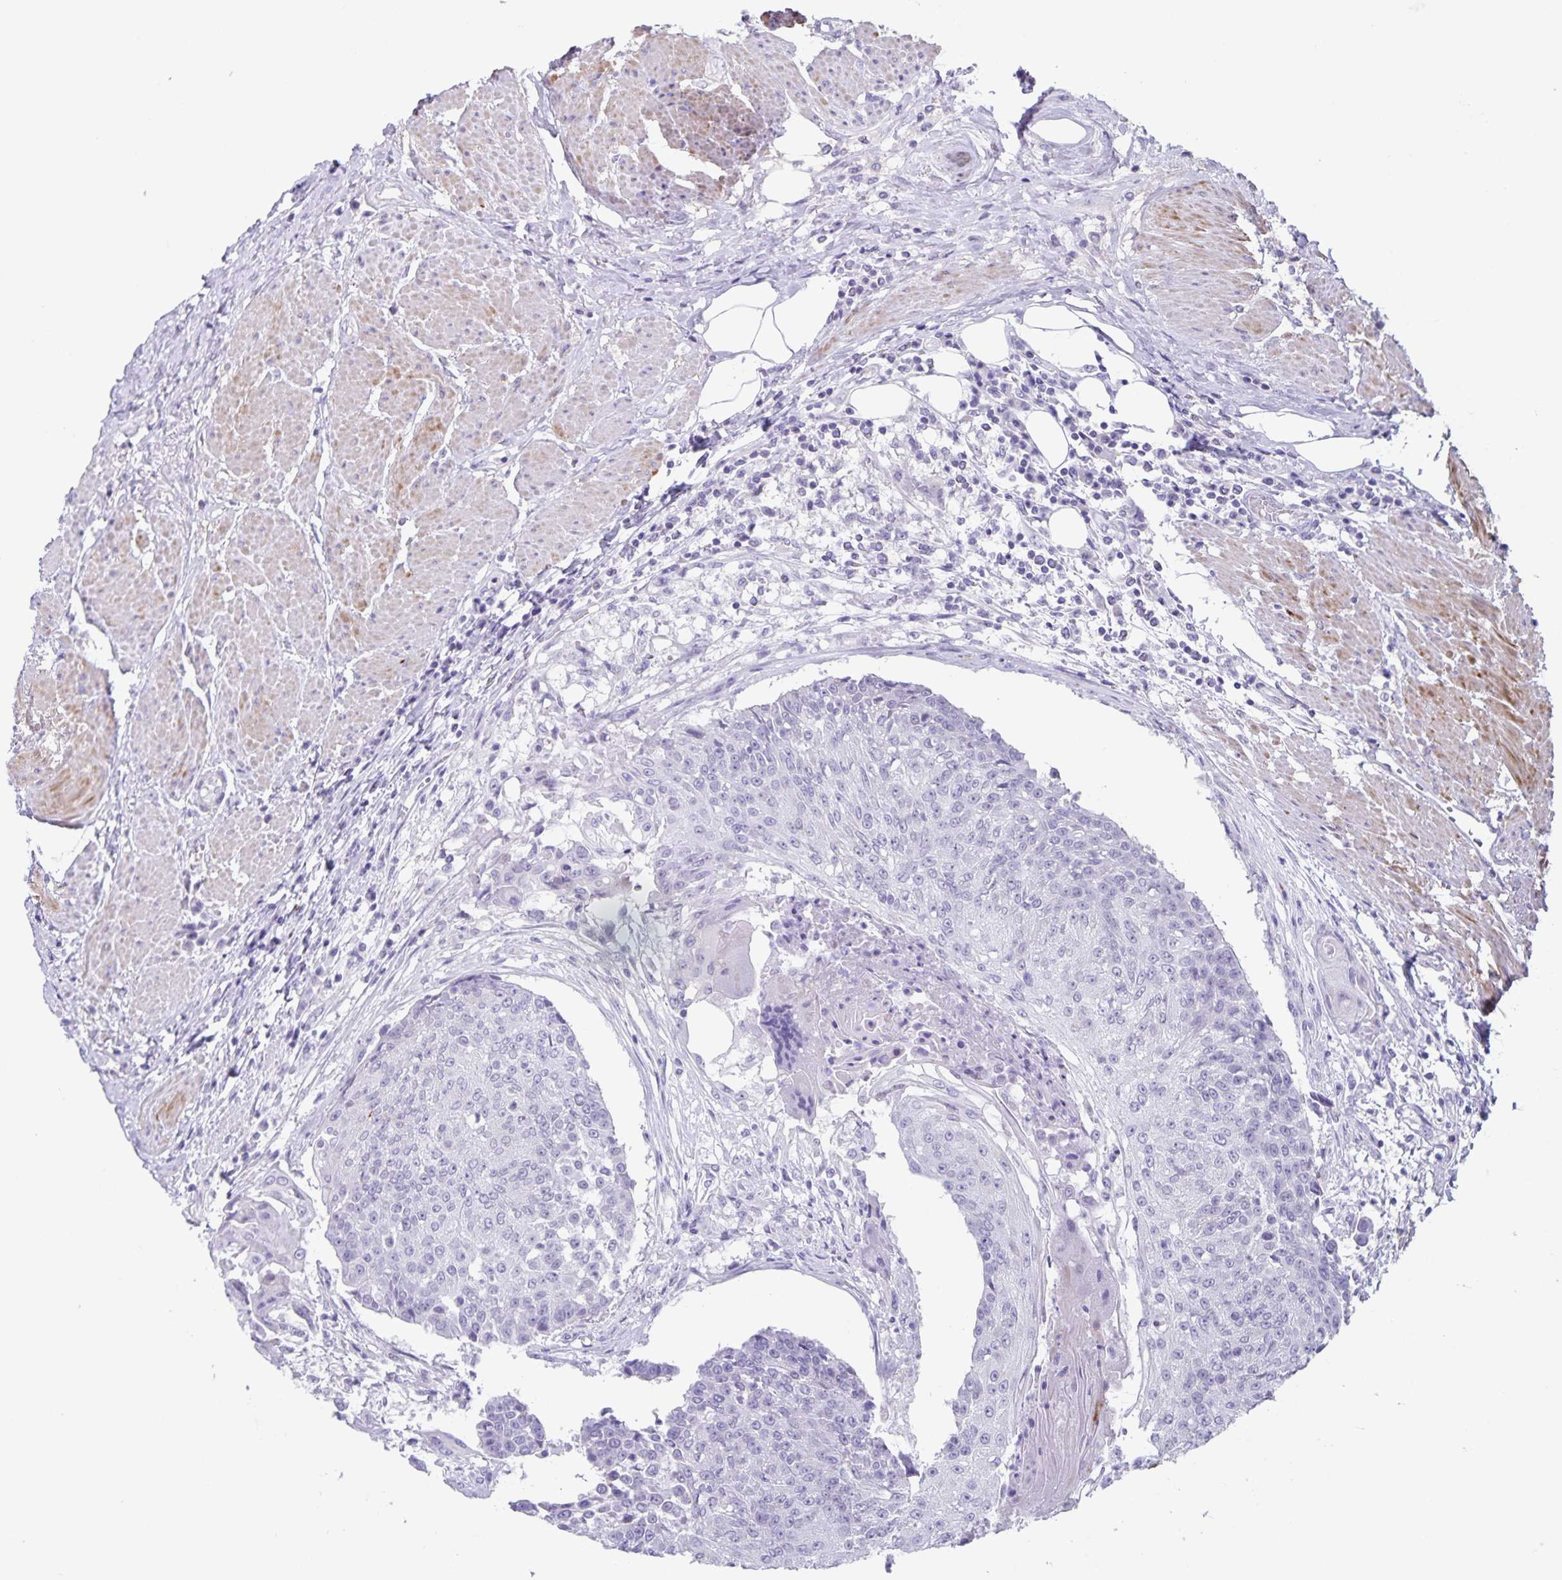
{"staining": {"intensity": "negative", "quantity": "none", "location": "none"}, "tissue": "urothelial cancer", "cell_type": "Tumor cells", "image_type": "cancer", "snomed": [{"axis": "morphology", "description": "Urothelial carcinoma, High grade"}, {"axis": "topography", "description": "Urinary bladder"}], "caption": "This is an immunohistochemistry (IHC) micrograph of human urothelial carcinoma (high-grade). There is no positivity in tumor cells.", "gene": "C11orf42", "patient": {"sex": "female", "age": 63}}